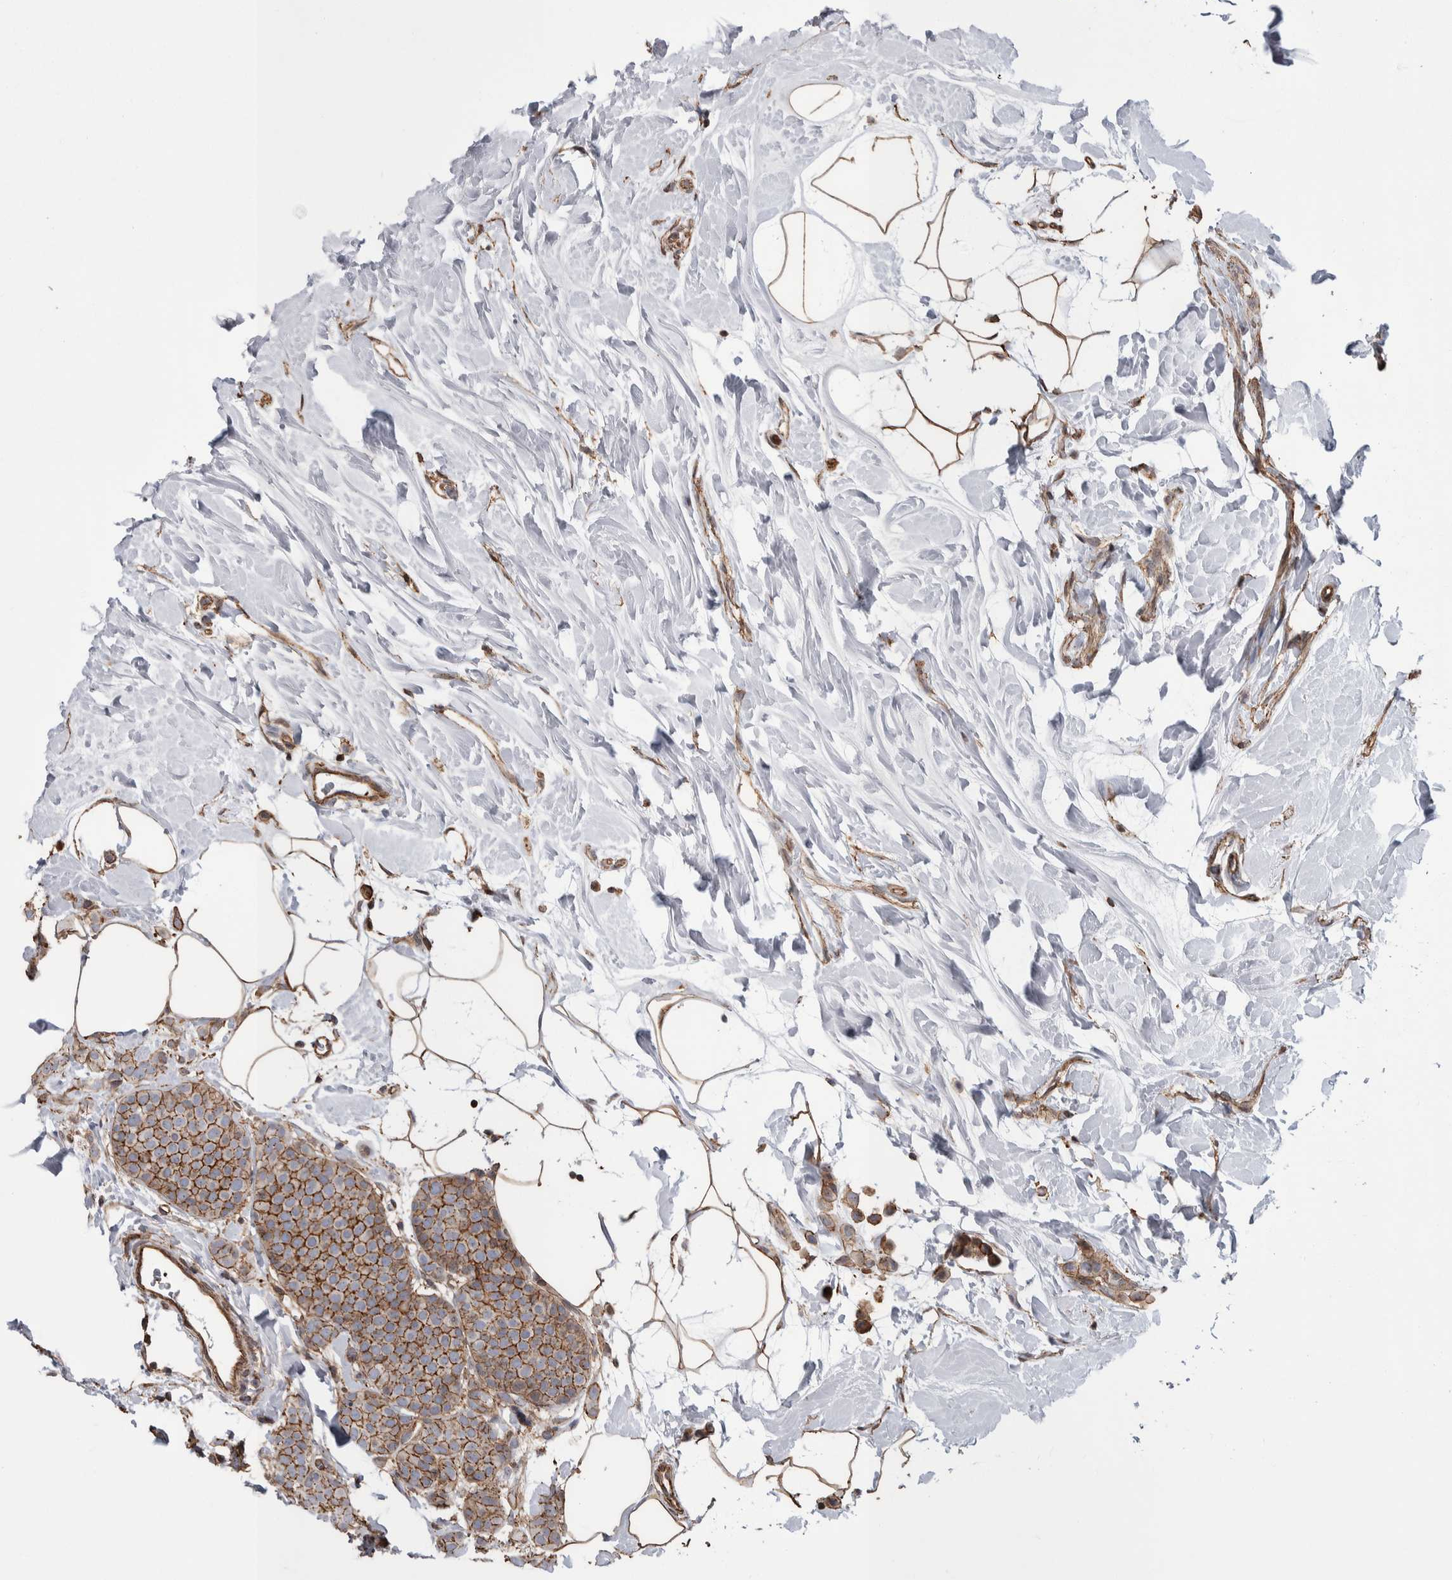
{"staining": {"intensity": "moderate", "quantity": ">75%", "location": "cytoplasmic/membranous"}, "tissue": "breast cancer", "cell_type": "Tumor cells", "image_type": "cancer", "snomed": [{"axis": "morphology", "description": "Lobular carcinoma, in situ"}, {"axis": "morphology", "description": "Lobular carcinoma"}, {"axis": "topography", "description": "Breast"}], "caption": "Human breast cancer stained for a protein (brown) displays moderate cytoplasmic/membranous positive staining in about >75% of tumor cells.", "gene": "ENPP2", "patient": {"sex": "female", "age": 41}}